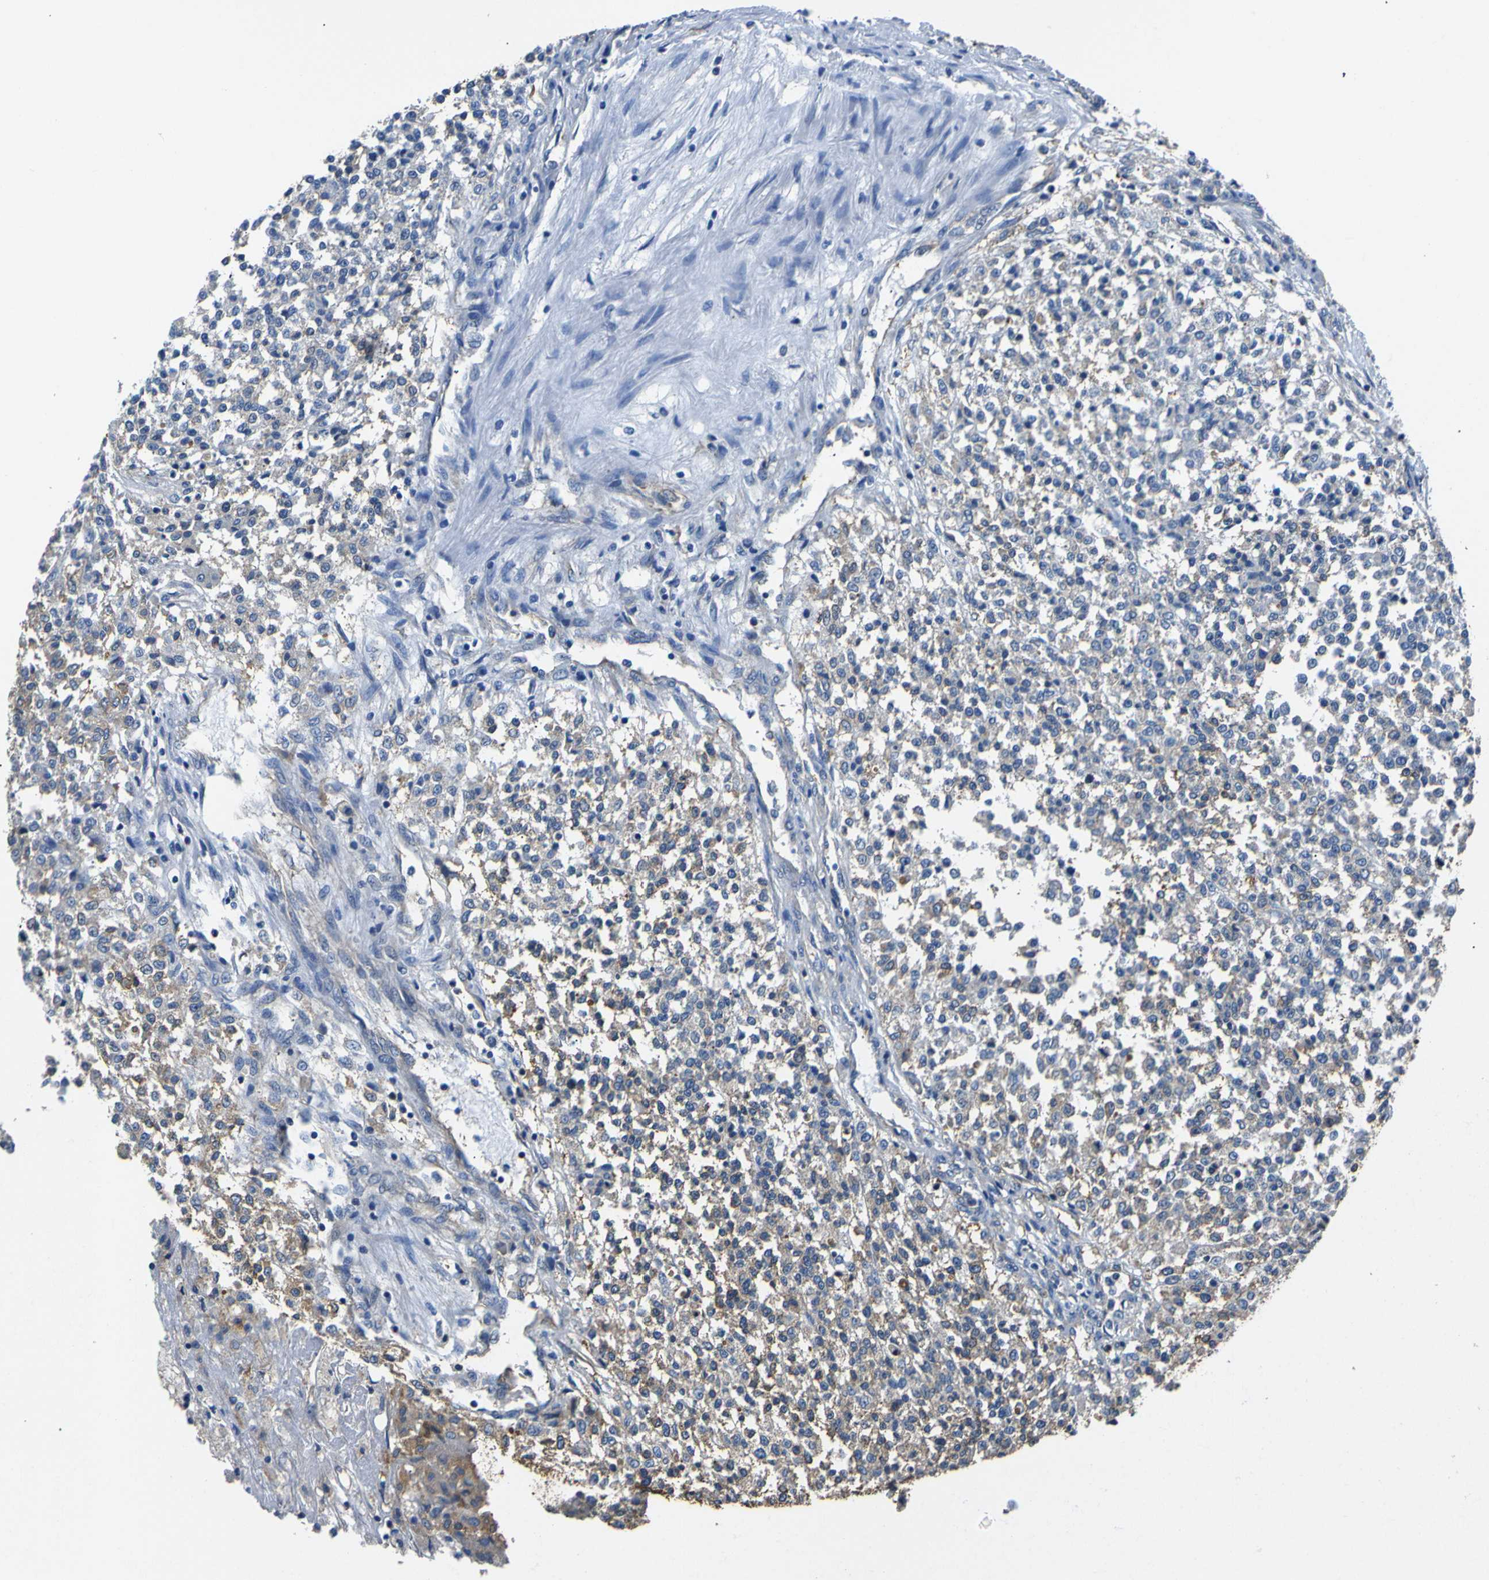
{"staining": {"intensity": "negative", "quantity": "none", "location": "none"}, "tissue": "testis cancer", "cell_type": "Tumor cells", "image_type": "cancer", "snomed": [{"axis": "morphology", "description": "Seminoma, NOS"}, {"axis": "topography", "description": "Testis"}], "caption": "DAB (3,3'-diaminobenzidine) immunohistochemical staining of human seminoma (testis) shows no significant positivity in tumor cells. (Stains: DAB (3,3'-diaminobenzidine) immunohistochemistry (IHC) with hematoxylin counter stain, Microscopy: brightfield microscopy at high magnification).", "gene": "TUBB", "patient": {"sex": "male", "age": 59}}